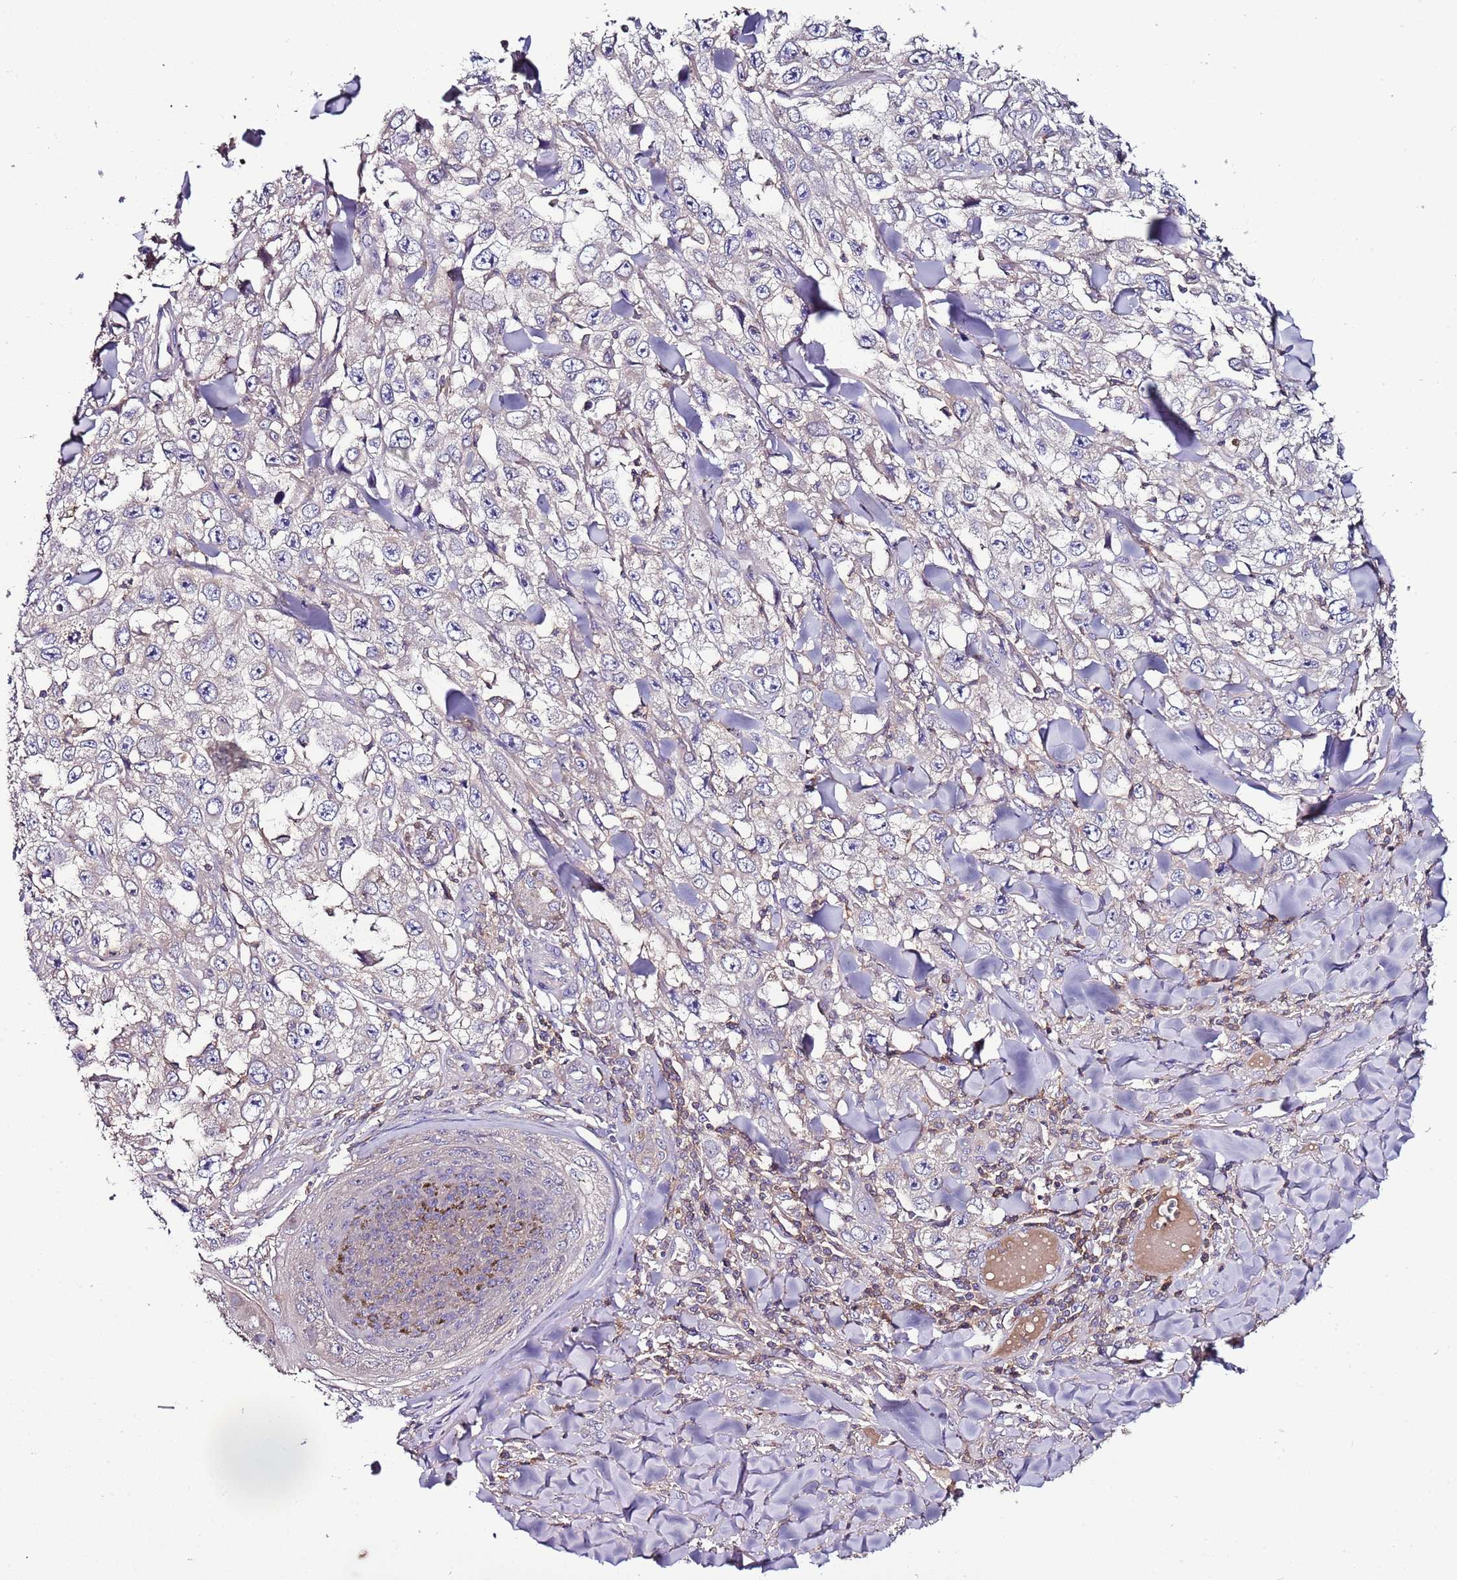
{"staining": {"intensity": "negative", "quantity": "none", "location": "none"}, "tissue": "skin cancer", "cell_type": "Tumor cells", "image_type": "cancer", "snomed": [{"axis": "morphology", "description": "Squamous cell carcinoma, NOS"}, {"axis": "topography", "description": "Skin"}], "caption": "There is no significant positivity in tumor cells of squamous cell carcinoma (skin). (DAB immunohistochemistry (IHC) with hematoxylin counter stain).", "gene": "IGIP", "patient": {"sex": "male", "age": 82}}